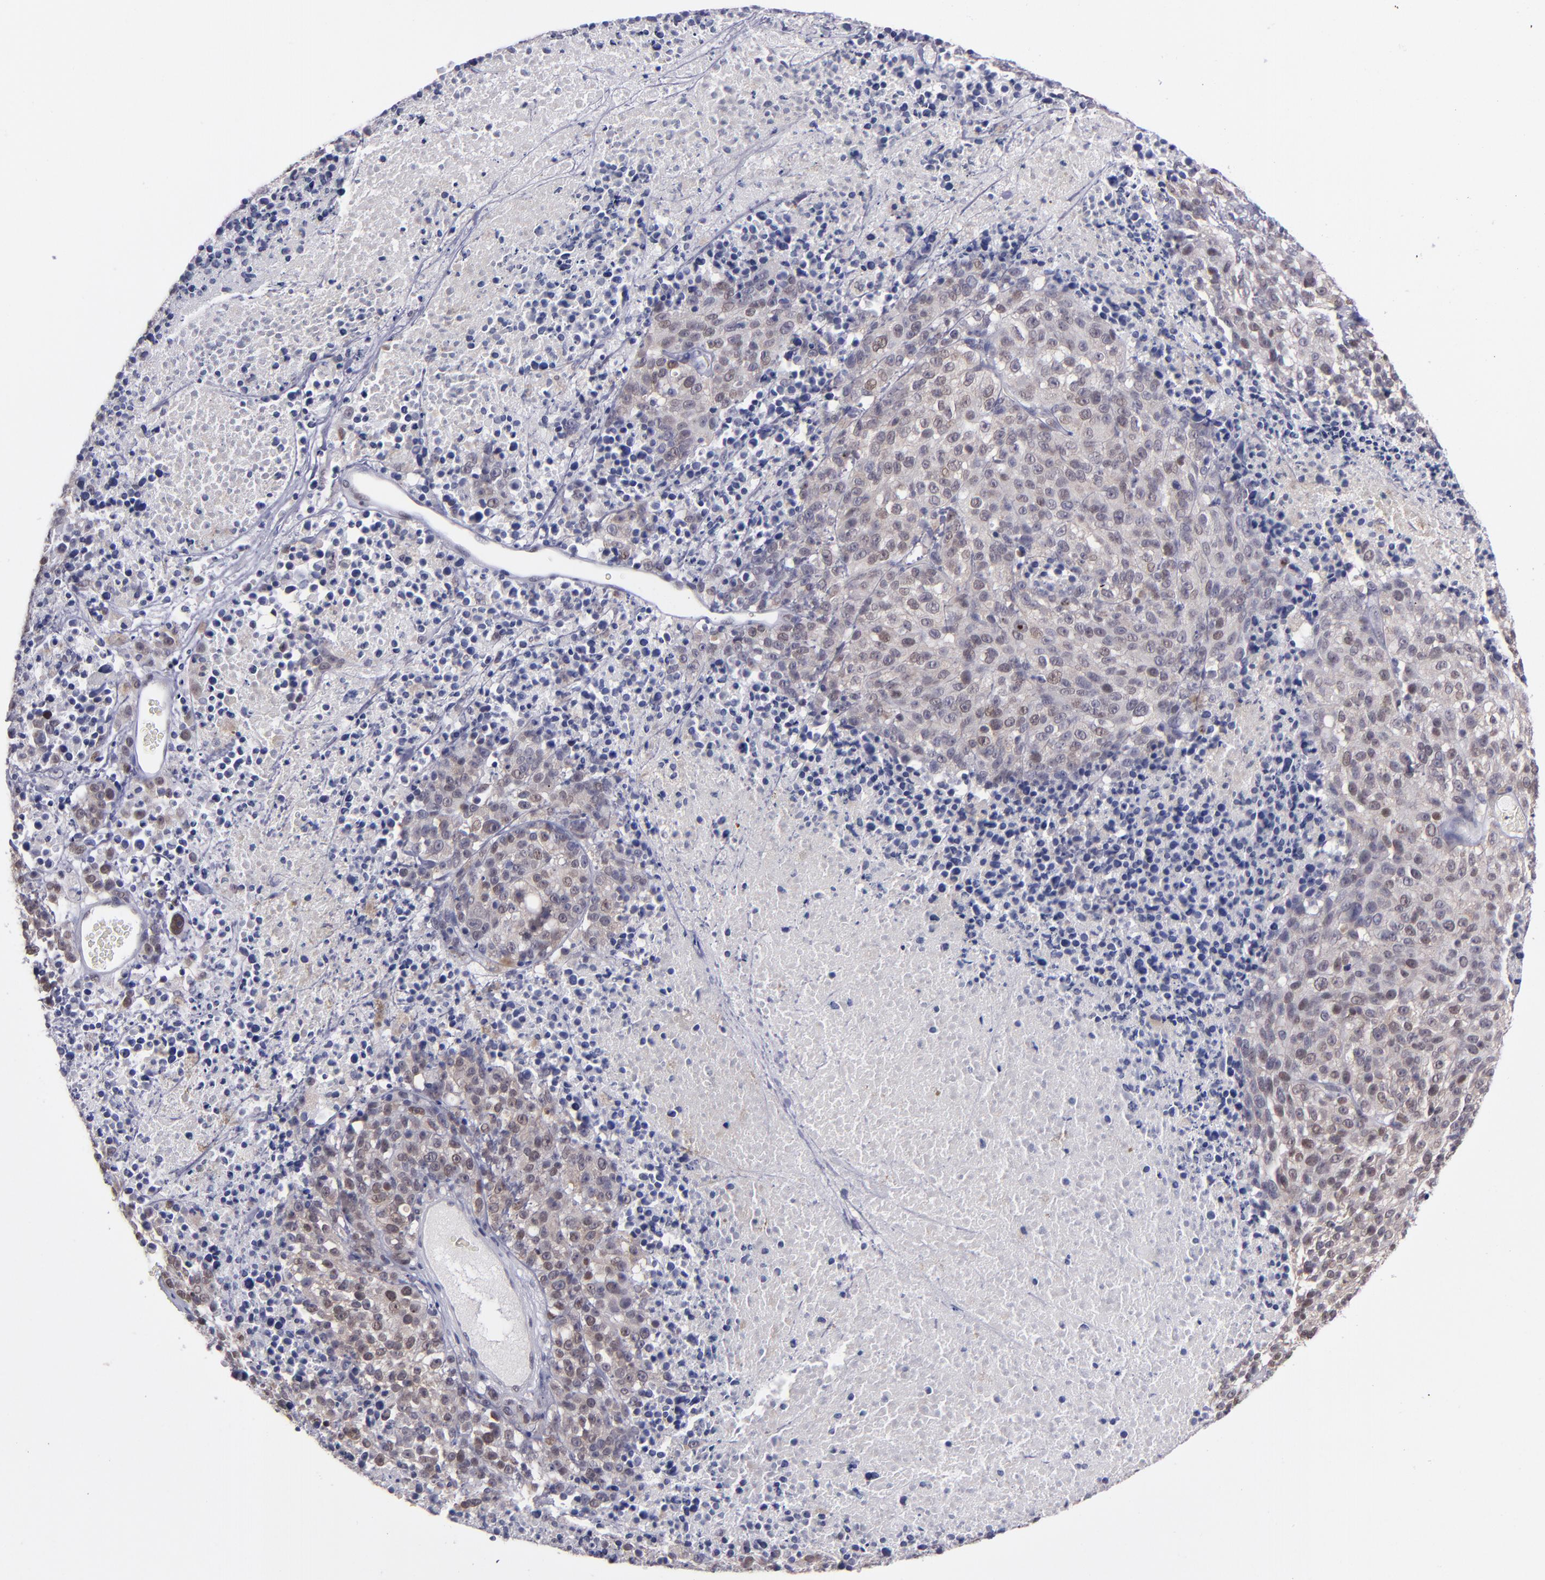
{"staining": {"intensity": "weak", "quantity": "25%-75%", "location": "cytoplasmic/membranous,nuclear"}, "tissue": "melanoma", "cell_type": "Tumor cells", "image_type": "cancer", "snomed": [{"axis": "morphology", "description": "Malignant melanoma, Metastatic site"}, {"axis": "topography", "description": "Cerebral cortex"}], "caption": "Immunohistochemical staining of human malignant melanoma (metastatic site) demonstrates low levels of weak cytoplasmic/membranous and nuclear expression in approximately 25%-75% of tumor cells.", "gene": "OTUB2", "patient": {"sex": "female", "age": 52}}